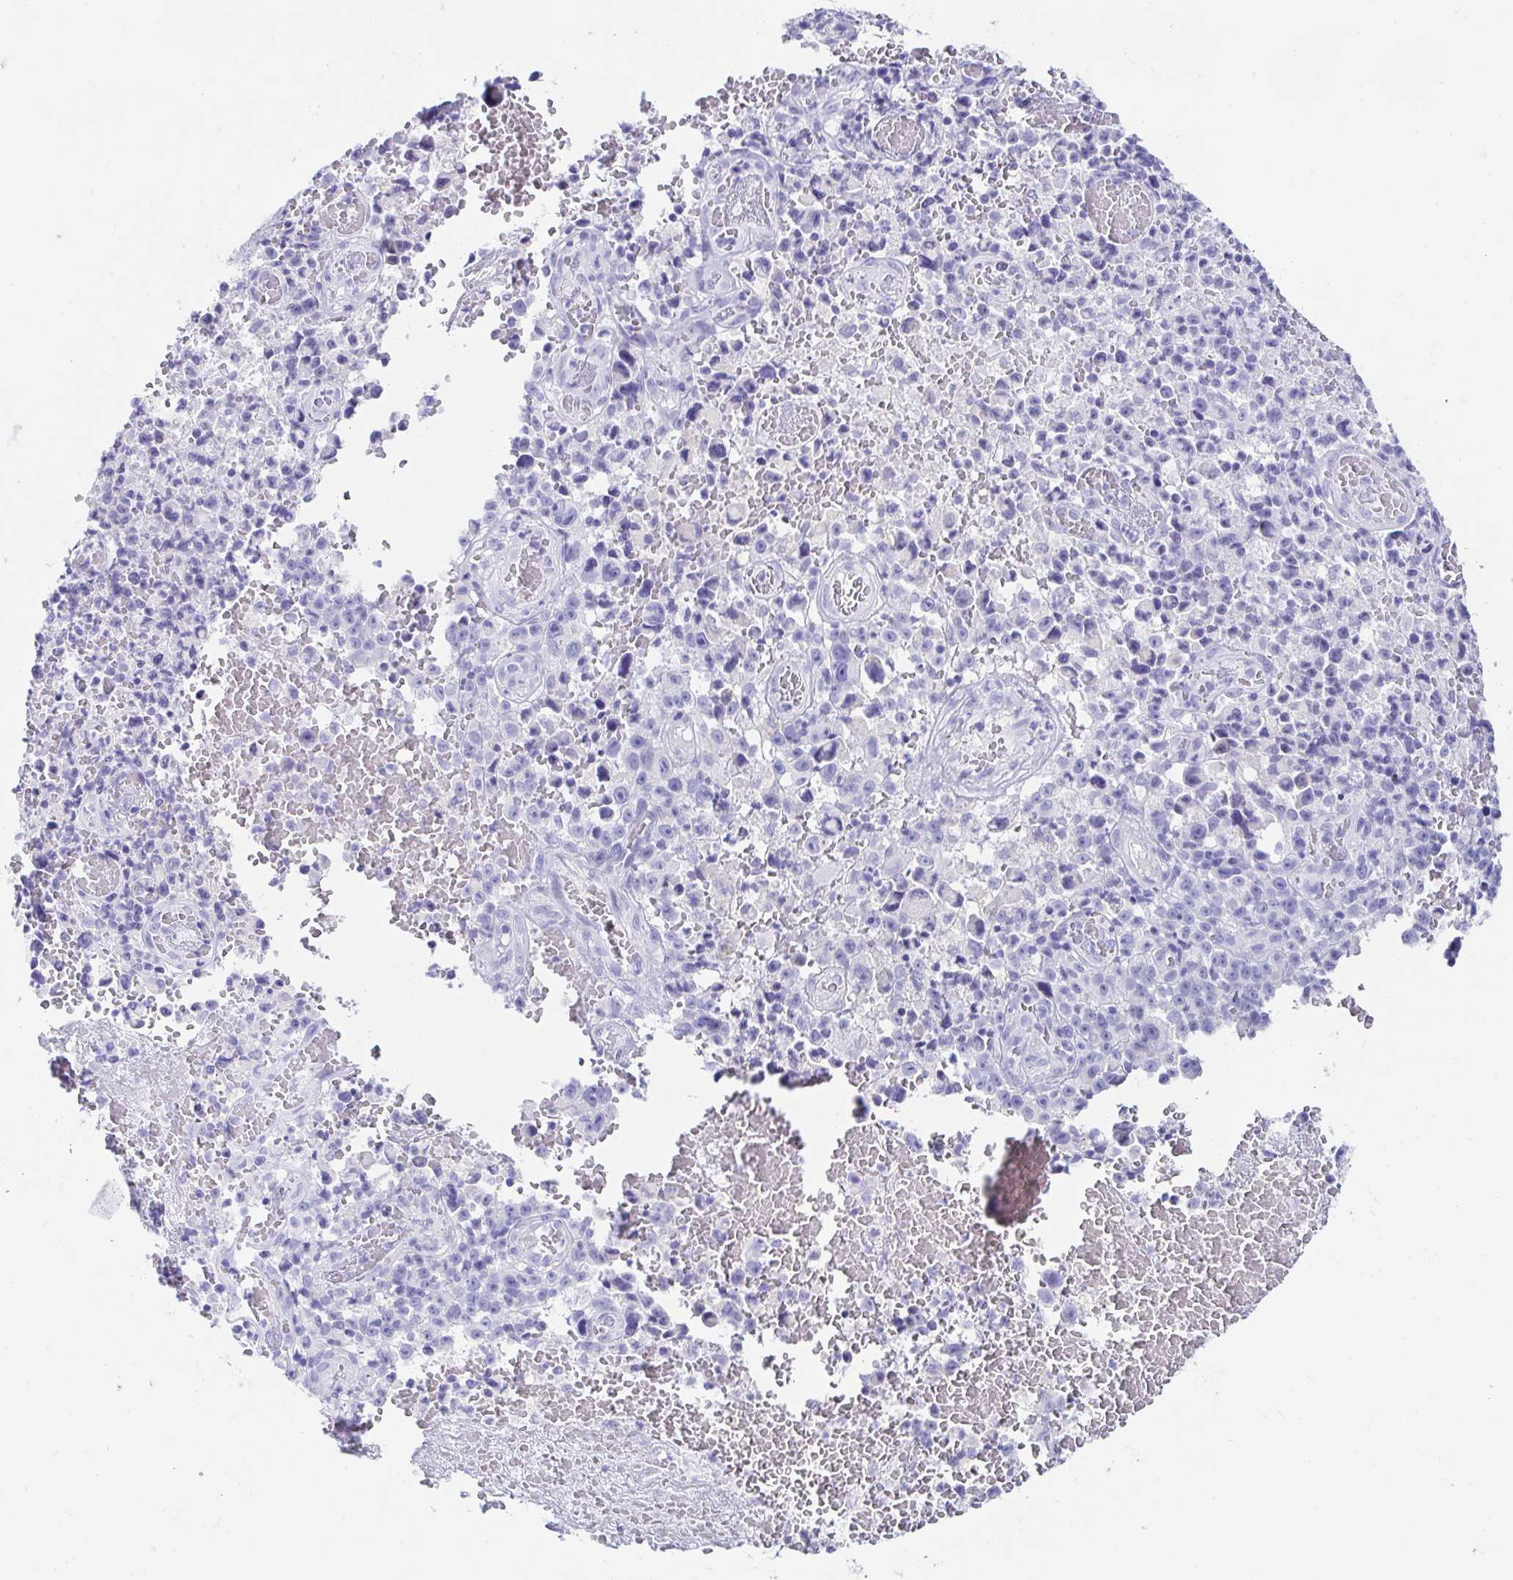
{"staining": {"intensity": "negative", "quantity": "none", "location": "none"}, "tissue": "melanoma", "cell_type": "Tumor cells", "image_type": "cancer", "snomed": [{"axis": "morphology", "description": "Malignant melanoma, NOS"}, {"axis": "topography", "description": "Skin"}], "caption": "Immunohistochemistry of melanoma reveals no expression in tumor cells. (DAB (3,3'-diaminobenzidine) immunohistochemistry, high magnification).", "gene": "CA9", "patient": {"sex": "female", "age": 82}}